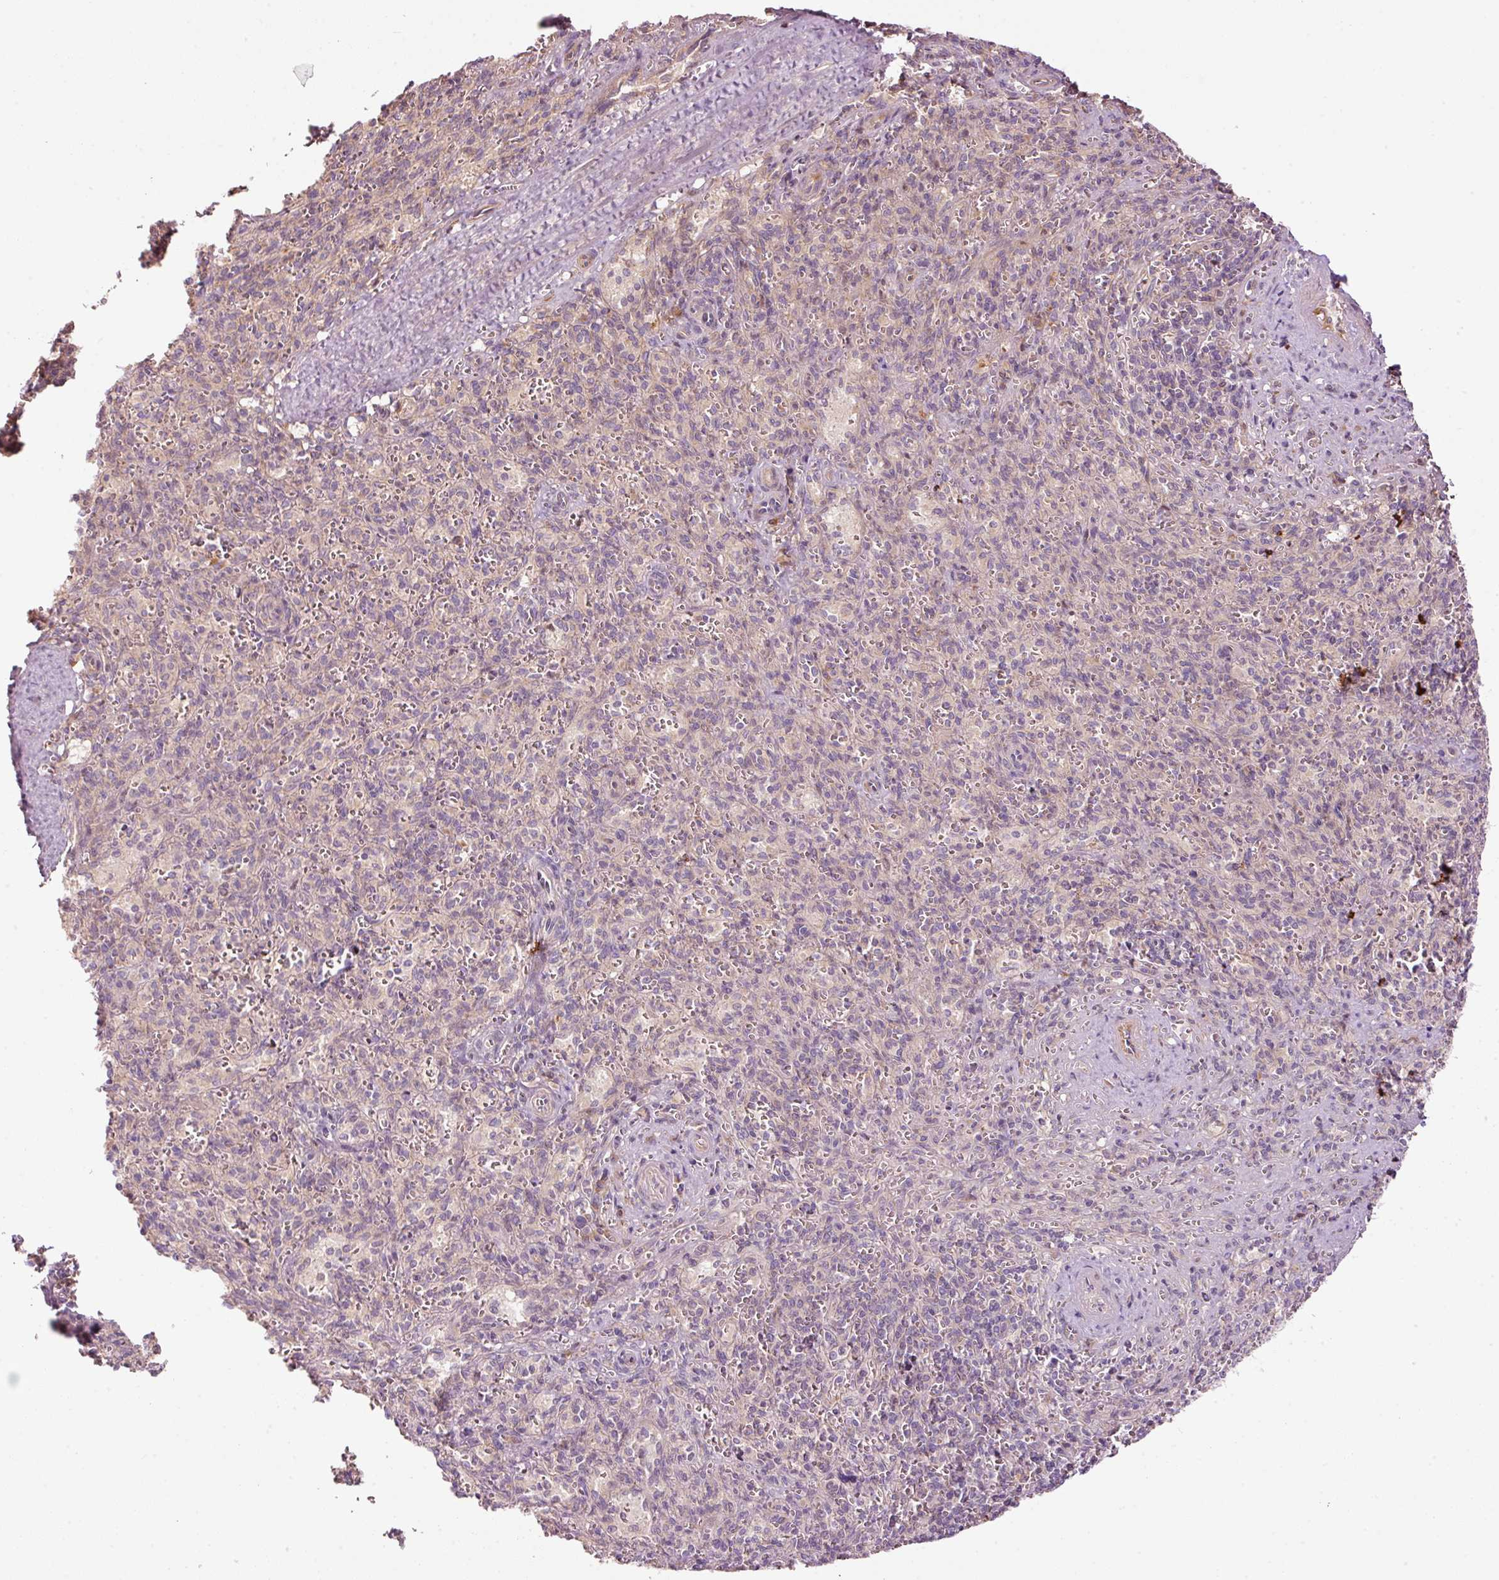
{"staining": {"intensity": "negative", "quantity": "none", "location": "none"}, "tissue": "spleen", "cell_type": "Cells in red pulp", "image_type": "normal", "snomed": [{"axis": "morphology", "description": "Normal tissue, NOS"}, {"axis": "topography", "description": "Spleen"}], "caption": "There is no significant expression in cells in red pulp of spleen. (DAB IHC with hematoxylin counter stain).", "gene": "MAP10", "patient": {"sex": "female", "age": 26}}